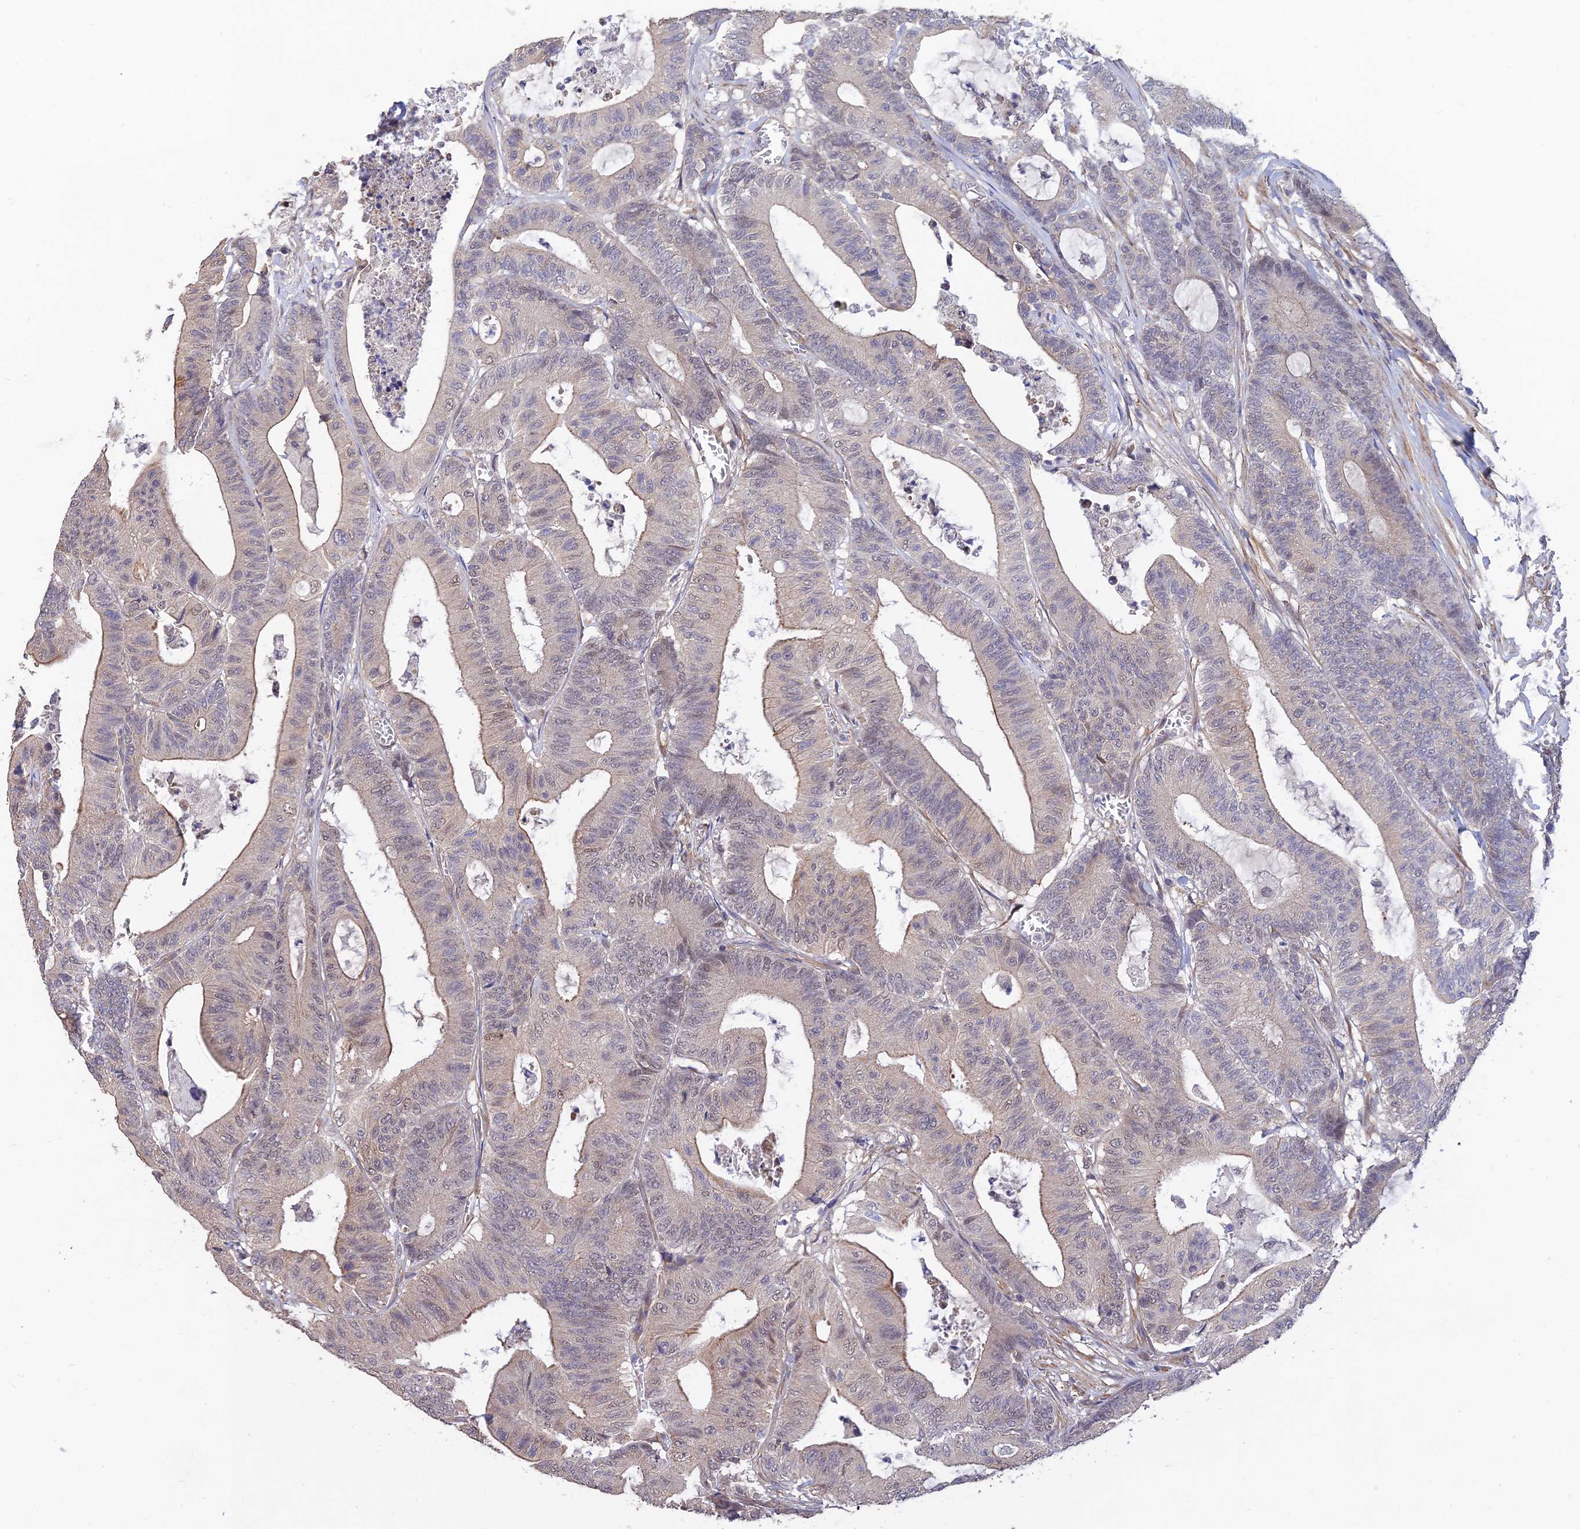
{"staining": {"intensity": "moderate", "quantity": "<25%", "location": "cytoplasmic/membranous"}, "tissue": "colorectal cancer", "cell_type": "Tumor cells", "image_type": "cancer", "snomed": [{"axis": "morphology", "description": "Adenocarcinoma, NOS"}, {"axis": "topography", "description": "Colon"}], "caption": "An immunohistochemistry (IHC) micrograph of tumor tissue is shown. Protein staining in brown highlights moderate cytoplasmic/membranous positivity in adenocarcinoma (colorectal) within tumor cells.", "gene": "PAGR1", "patient": {"sex": "female", "age": 84}}